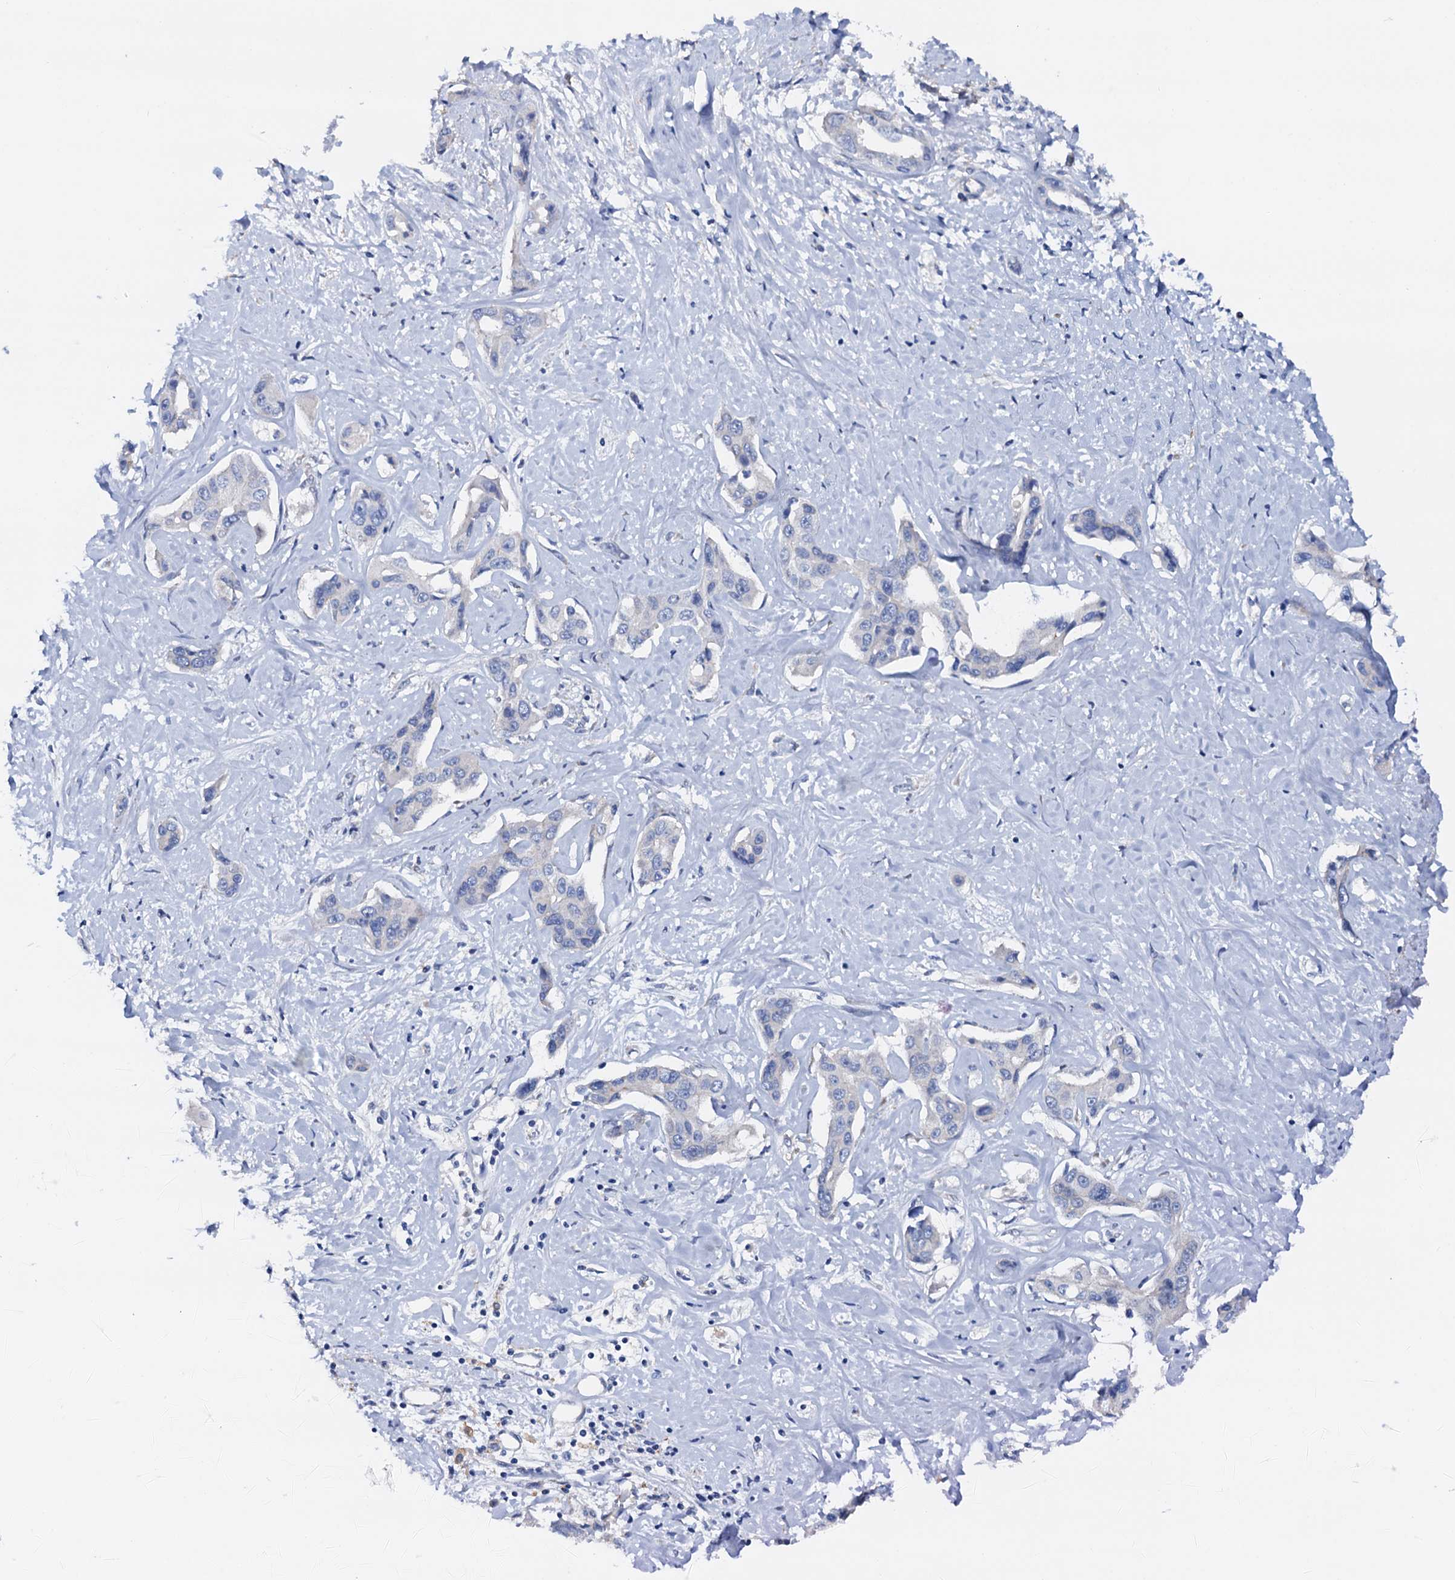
{"staining": {"intensity": "negative", "quantity": "none", "location": "none"}, "tissue": "liver cancer", "cell_type": "Tumor cells", "image_type": "cancer", "snomed": [{"axis": "morphology", "description": "Cholangiocarcinoma"}, {"axis": "topography", "description": "Liver"}], "caption": "This image is of liver cancer (cholangiocarcinoma) stained with immunohistochemistry to label a protein in brown with the nuclei are counter-stained blue. There is no staining in tumor cells.", "gene": "RASSF9", "patient": {"sex": "male", "age": 59}}